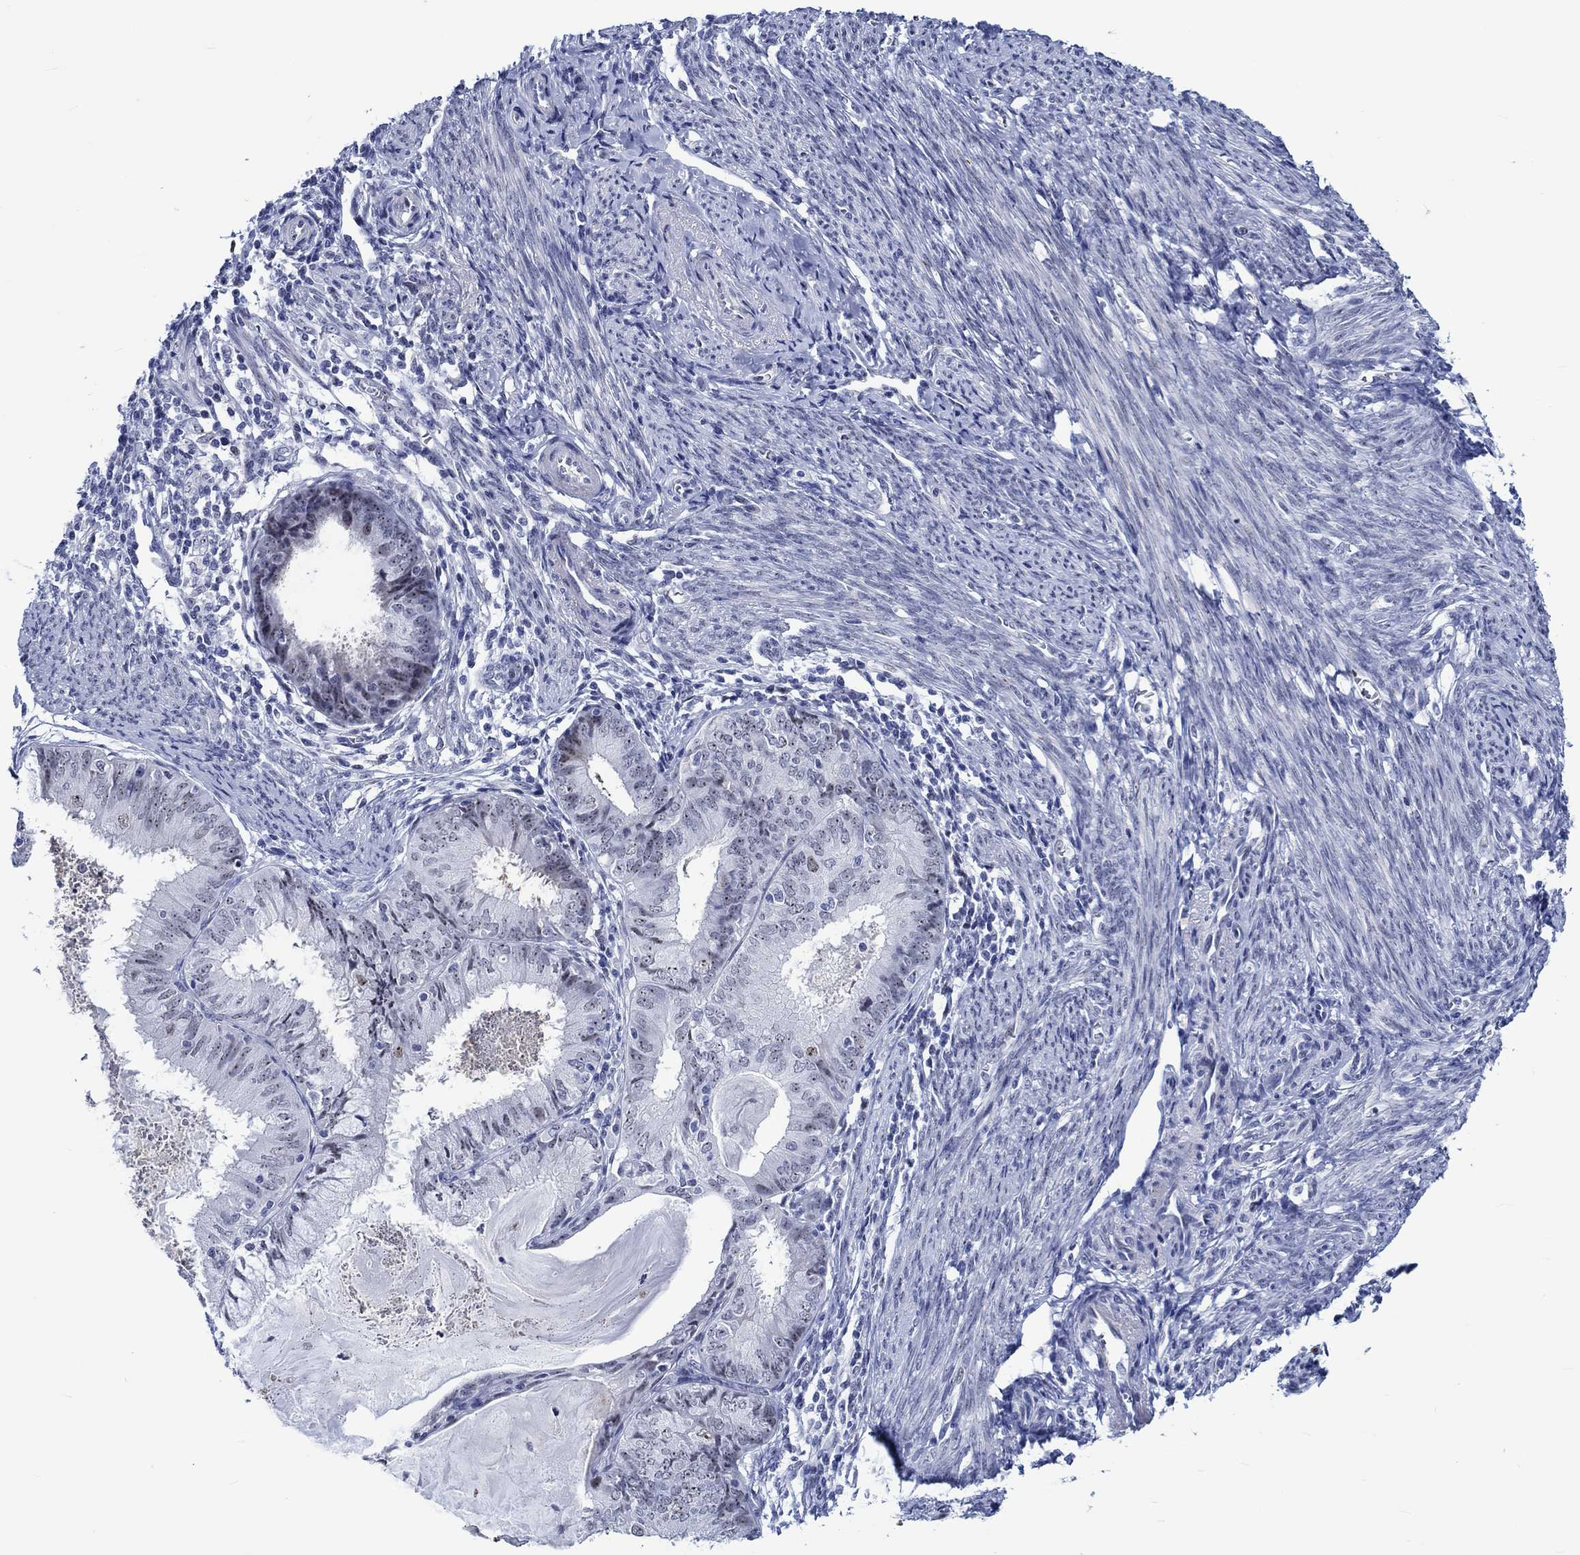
{"staining": {"intensity": "moderate", "quantity": "25%-75%", "location": "nuclear"}, "tissue": "endometrial cancer", "cell_type": "Tumor cells", "image_type": "cancer", "snomed": [{"axis": "morphology", "description": "Adenocarcinoma, NOS"}, {"axis": "topography", "description": "Endometrium"}], "caption": "Endometrial adenocarcinoma tissue exhibits moderate nuclear positivity in approximately 25%-75% of tumor cells", "gene": "ZNF446", "patient": {"sex": "female", "age": 57}}